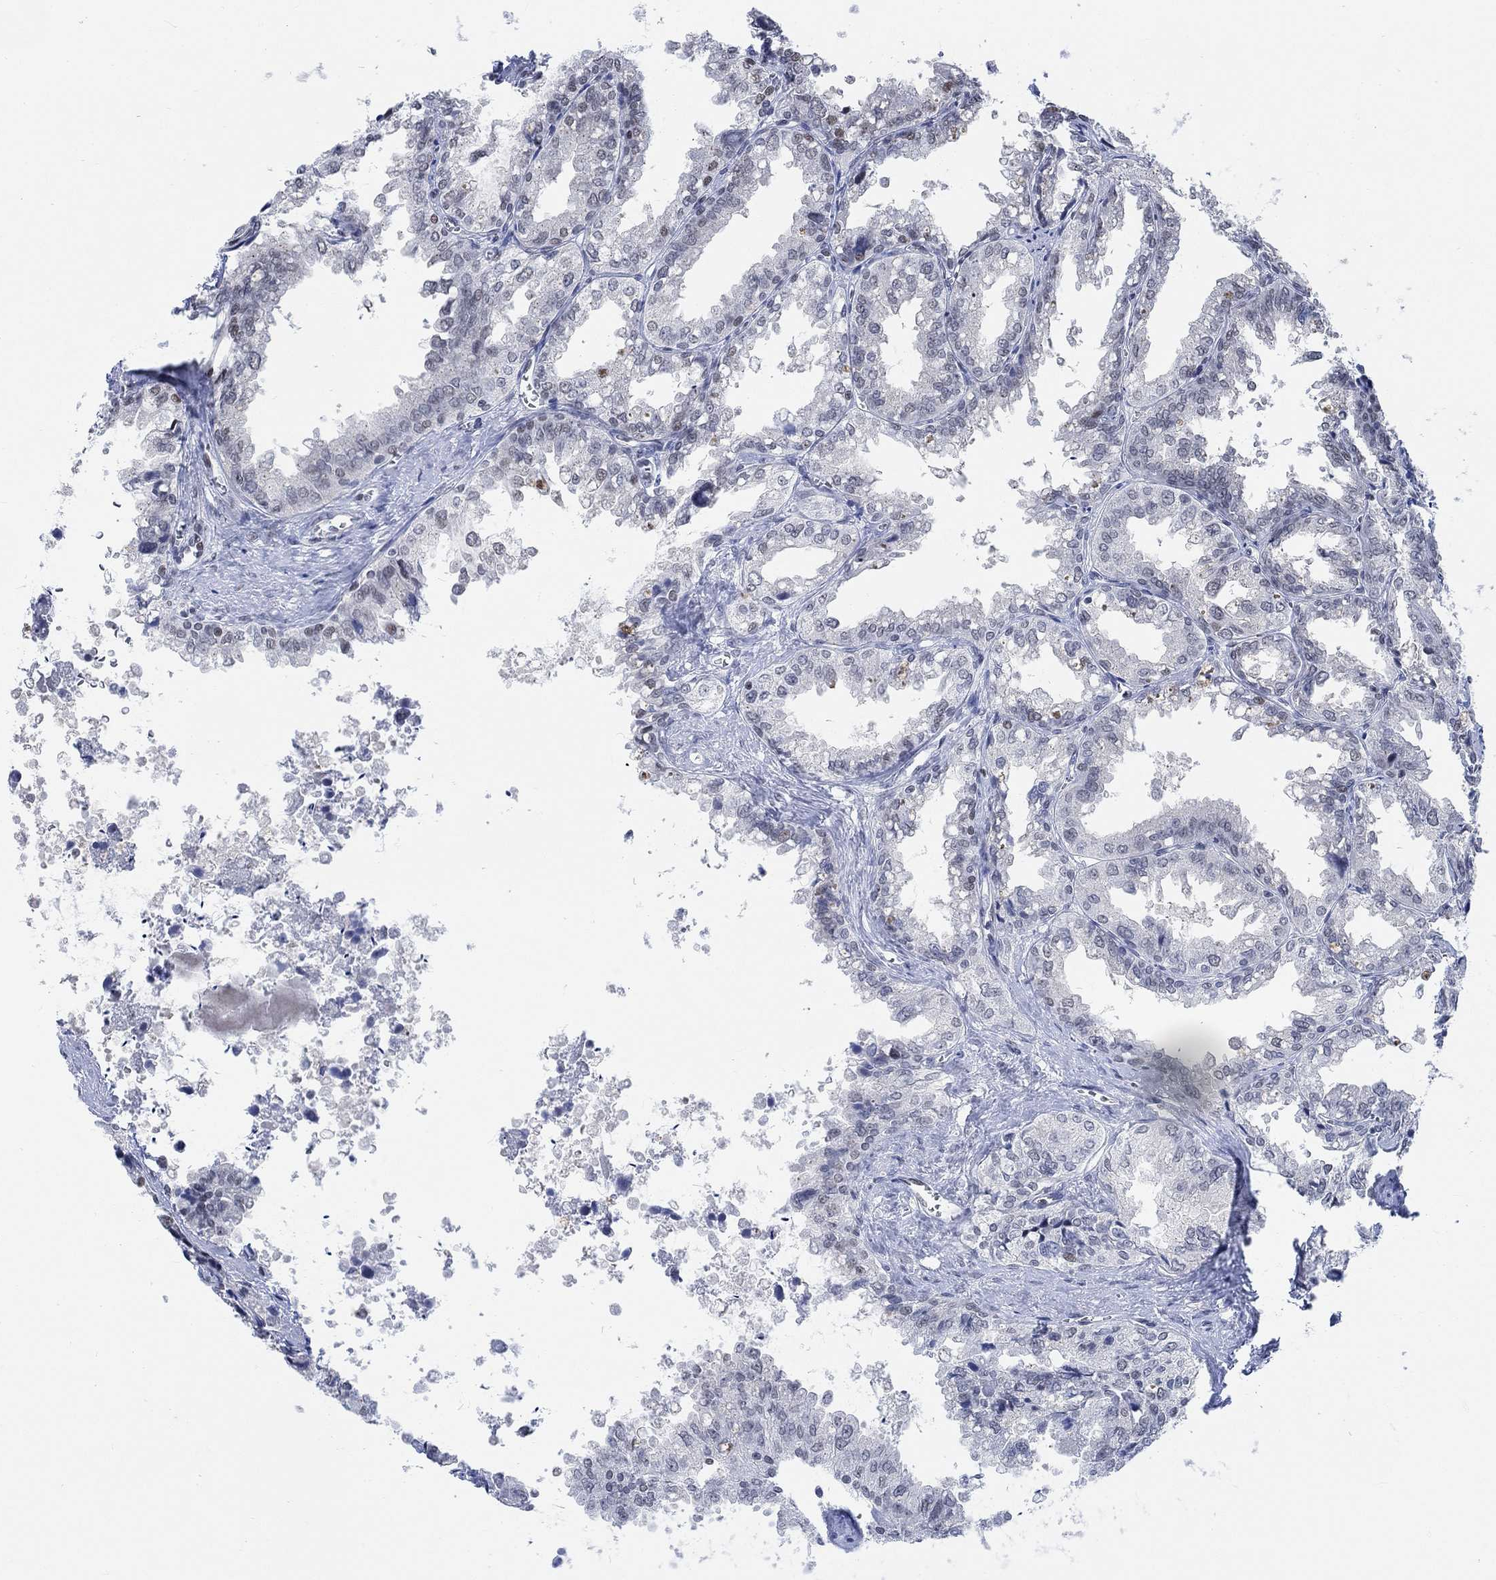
{"staining": {"intensity": "negative", "quantity": "none", "location": "none"}, "tissue": "seminal vesicle", "cell_type": "Glandular cells", "image_type": "normal", "snomed": [{"axis": "morphology", "description": "Normal tissue, NOS"}, {"axis": "topography", "description": "Seminal veicle"}], "caption": "Micrograph shows no significant protein expression in glandular cells of benign seminal vesicle.", "gene": "KCNH8", "patient": {"sex": "male", "age": 67}}